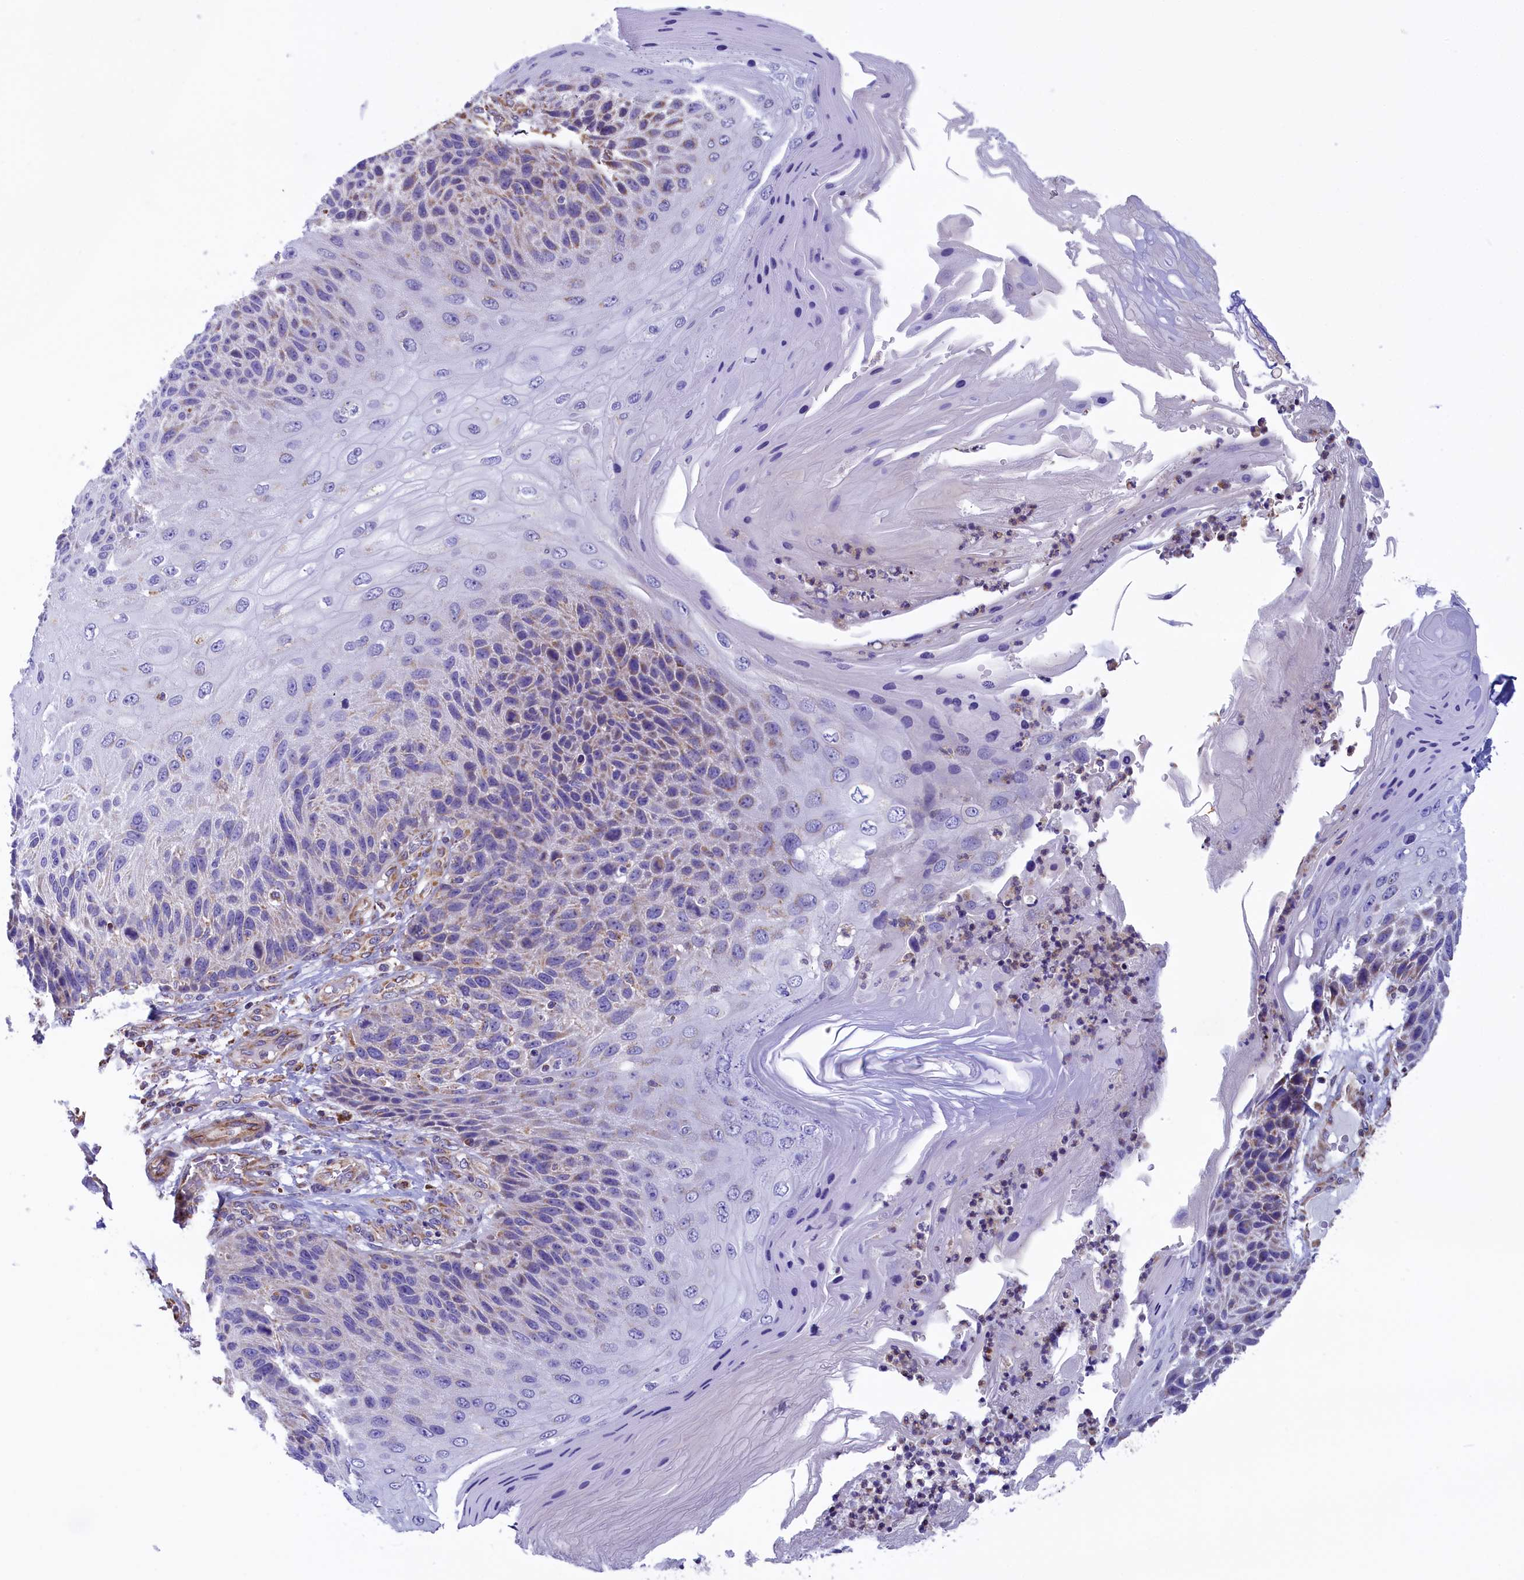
{"staining": {"intensity": "weak", "quantity": "<25%", "location": "cytoplasmic/membranous"}, "tissue": "skin cancer", "cell_type": "Tumor cells", "image_type": "cancer", "snomed": [{"axis": "morphology", "description": "Squamous cell carcinoma, NOS"}, {"axis": "topography", "description": "Skin"}], "caption": "This is an immunohistochemistry histopathology image of human squamous cell carcinoma (skin). There is no staining in tumor cells.", "gene": "GATB", "patient": {"sex": "female", "age": 88}}